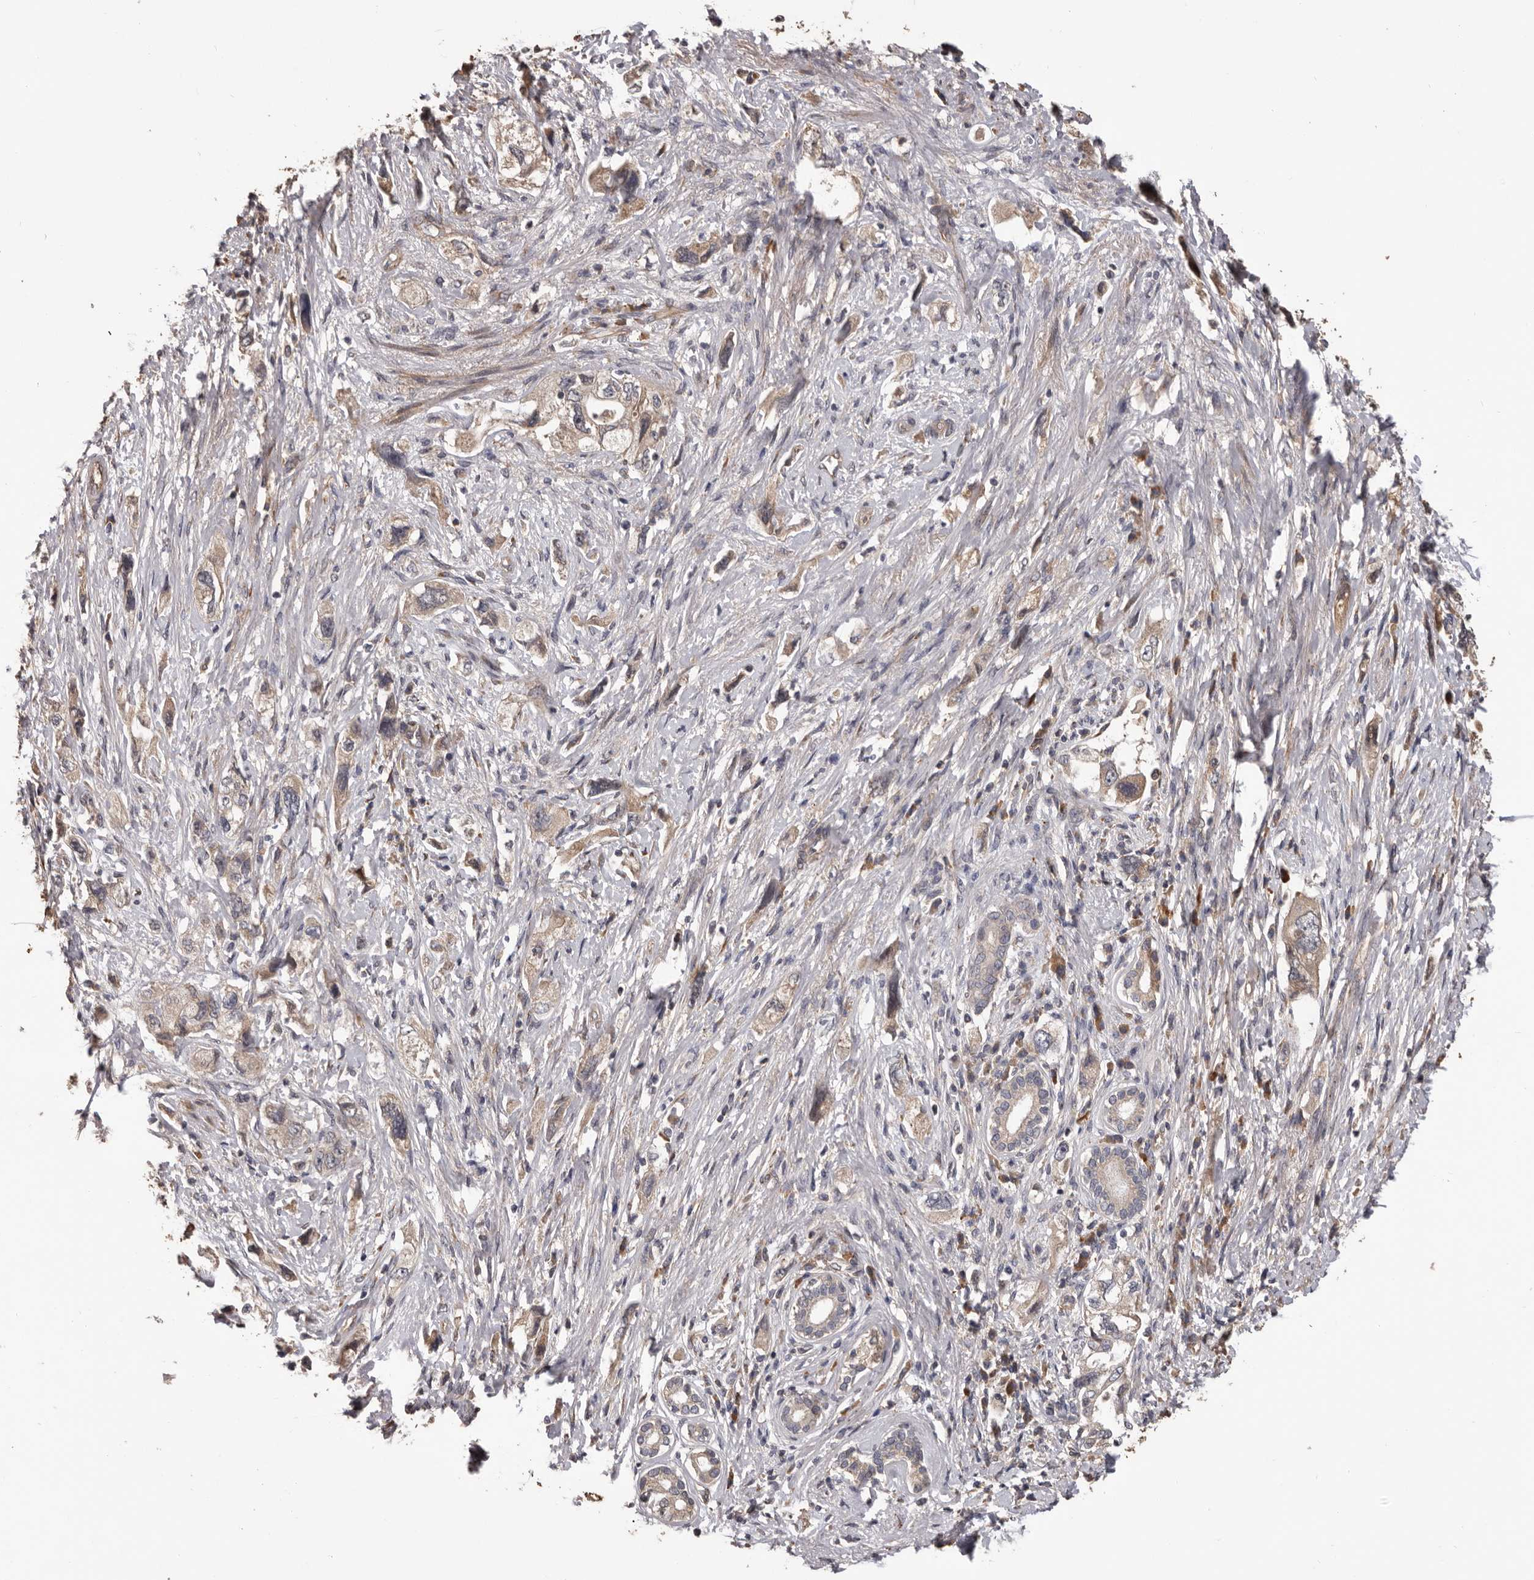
{"staining": {"intensity": "weak", "quantity": ">75%", "location": "cytoplasmic/membranous"}, "tissue": "pancreatic cancer", "cell_type": "Tumor cells", "image_type": "cancer", "snomed": [{"axis": "morphology", "description": "Adenocarcinoma, NOS"}, {"axis": "topography", "description": "Pancreas"}], "caption": "Immunohistochemistry of human pancreatic cancer displays low levels of weak cytoplasmic/membranous staining in about >75% of tumor cells.", "gene": "ADAMTS2", "patient": {"sex": "female", "age": 73}}